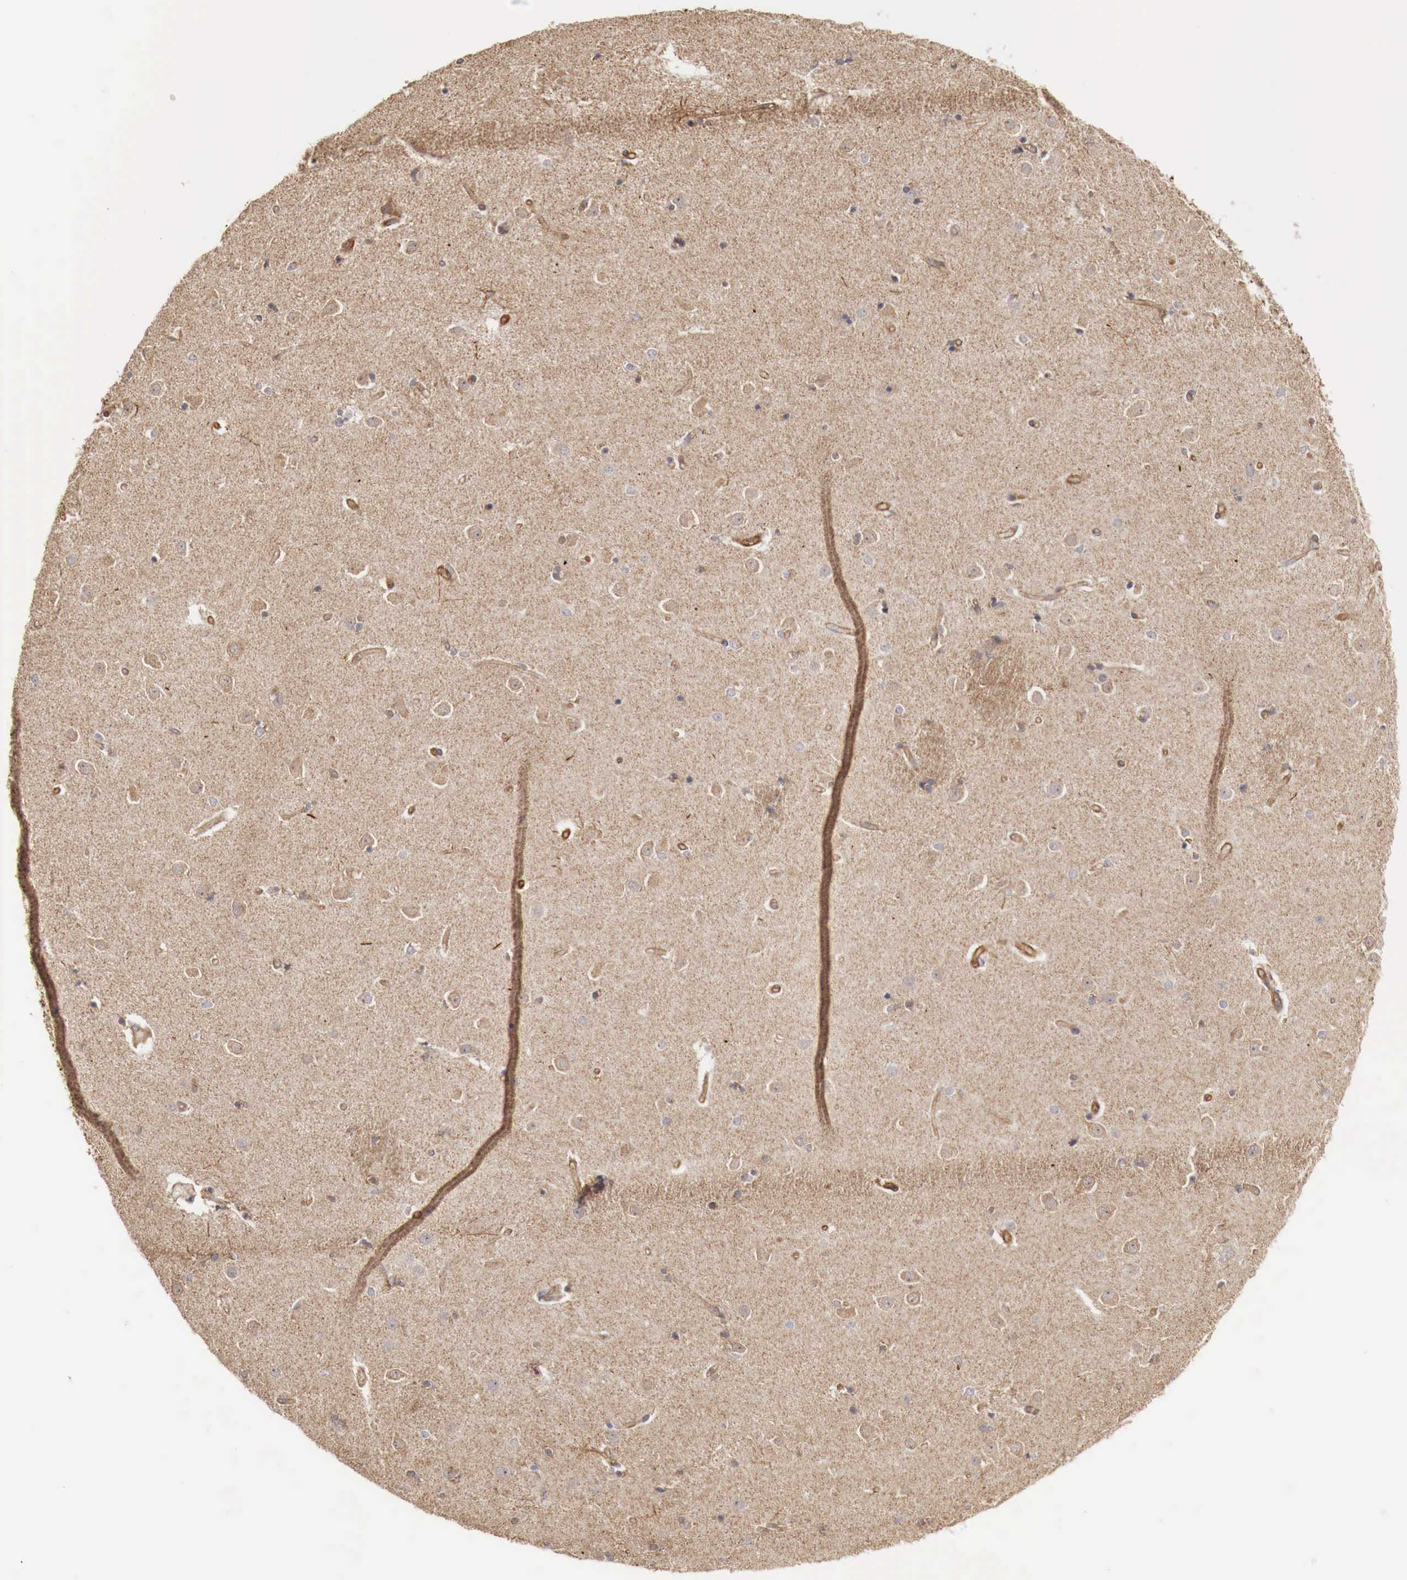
{"staining": {"intensity": "moderate", "quantity": ">75%", "location": "cytoplasmic/membranous"}, "tissue": "caudate", "cell_type": "Glial cells", "image_type": "normal", "snomed": [{"axis": "morphology", "description": "Normal tissue, NOS"}, {"axis": "topography", "description": "Lateral ventricle wall"}], "caption": "Protein staining of unremarkable caudate displays moderate cytoplasmic/membranous expression in approximately >75% of glial cells.", "gene": "ARMCX4", "patient": {"sex": "female", "age": 54}}